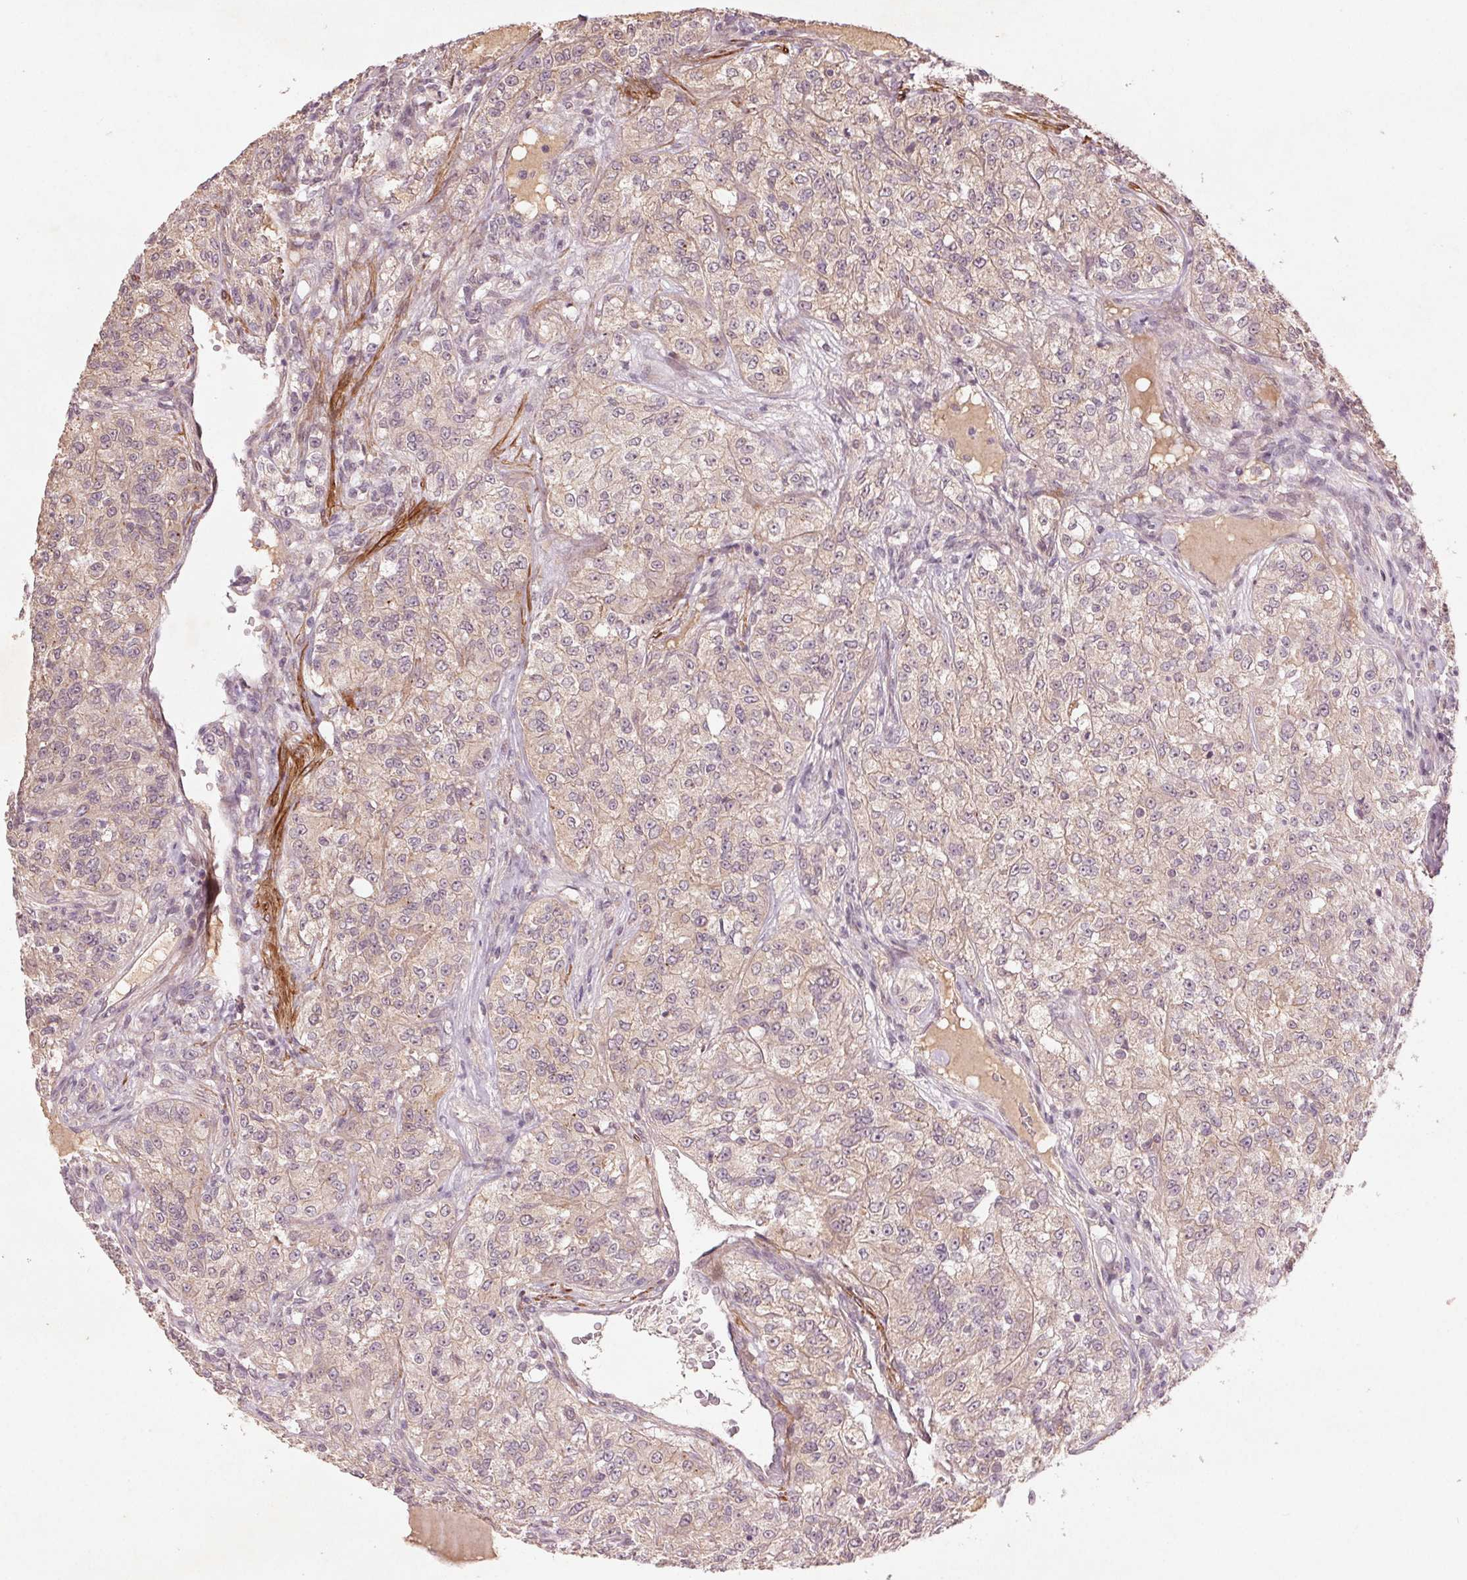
{"staining": {"intensity": "weak", "quantity": "25%-75%", "location": "cytoplasmic/membranous"}, "tissue": "renal cancer", "cell_type": "Tumor cells", "image_type": "cancer", "snomed": [{"axis": "morphology", "description": "Adenocarcinoma, NOS"}, {"axis": "topography", "description": "Kidney"}], "caption": "Brown immunohistochemical staining in human renal cancer reveals weak cytoplasmic/membranous expression in about 25%-75% of tumor cells.", "gene": "SMLR1", "patient": {"sex": "female", "age": 63}}